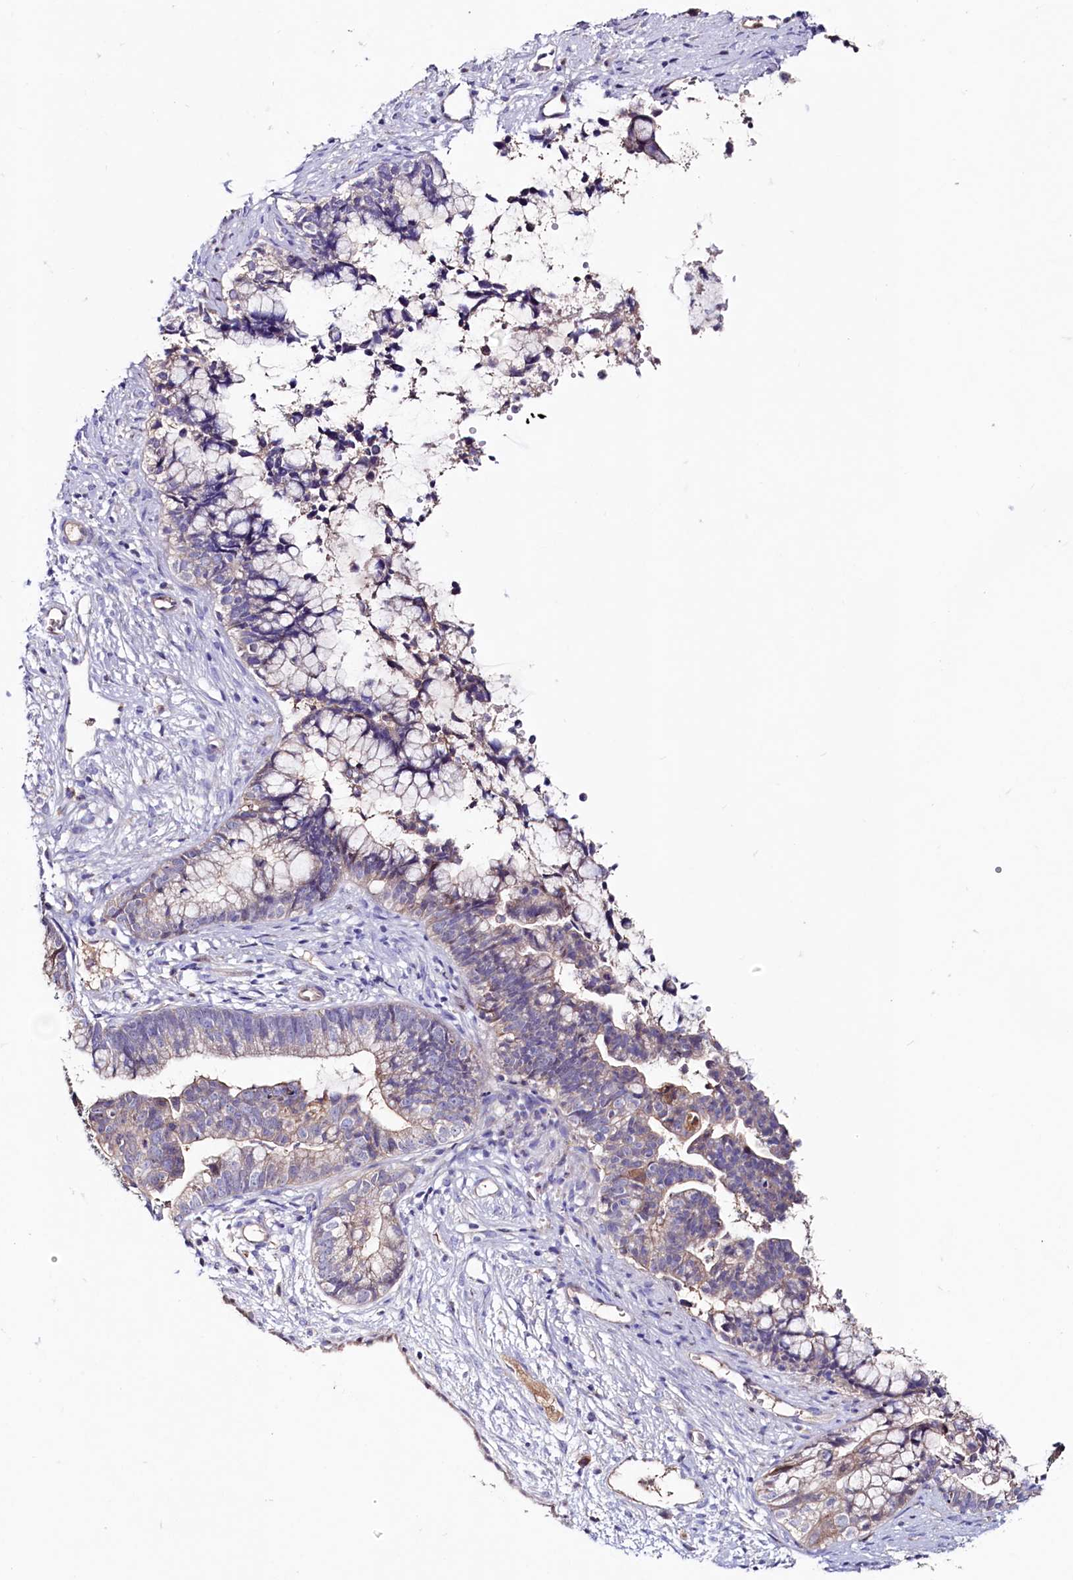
{"staining": {"intensity": "weak", "quantity": "<25%", "location": "cytoplasmic/membranous"}, "tissue": "cervical cancer", "cell_type": "Tumor cells", "image_type": "cancer", "snomed": [{"axis": "morphology", "description": "Adenocarcinoma, NOS"}, {"axis": "topography", "description": "Cervix"}], "caption": "Immunohistochemistry photomicrograph of neoplastic tissue: human cervical adenocarcinoma stained with DAB (3,3'-diaminobenzidine) demonstrates no significant protein staining in tumor cells.", "gene": "IL17RD", "patient": {"sex": "female", "age": 44}}